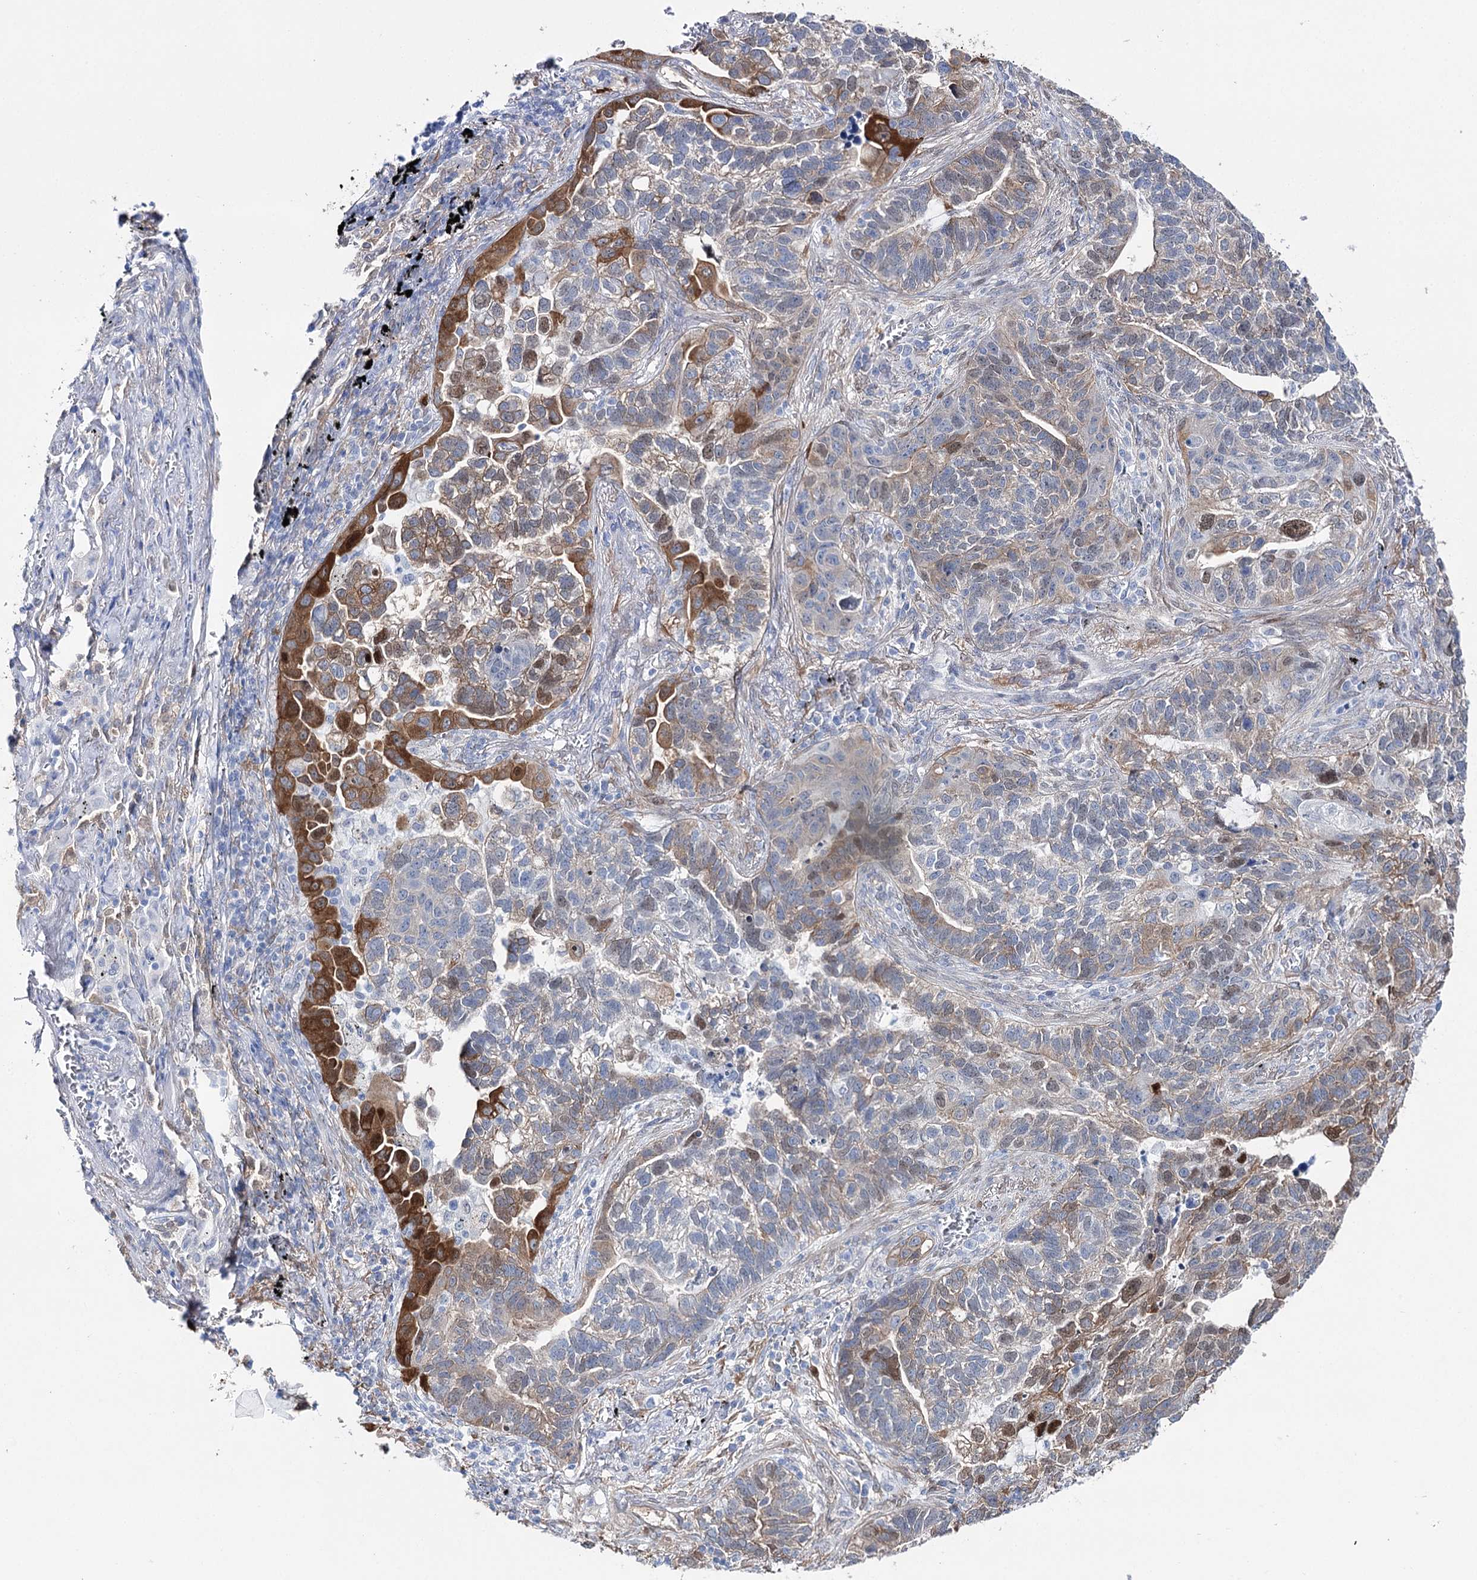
{"staining": {"intensity": "strong", "quantity": "<25%", "location": "cytoplasmic/membranous"}, "tissue": "lung cancer", "cell_type": "Tumor cells", "image_type": "cancer", "snomed": [{"axis": "morphology", "description": "Adenocarcinoma, NOS"}, {"axis": "topography", "description": "Lung"}], "caption": "The histopathology image displays a brown stain indicating the presence of a protein in the cytoplasmic/membranous of tumor cells in adenocarcinoma (lung).", "gene": "UGDH", "patient": {"sex": "male", "age": 67}}